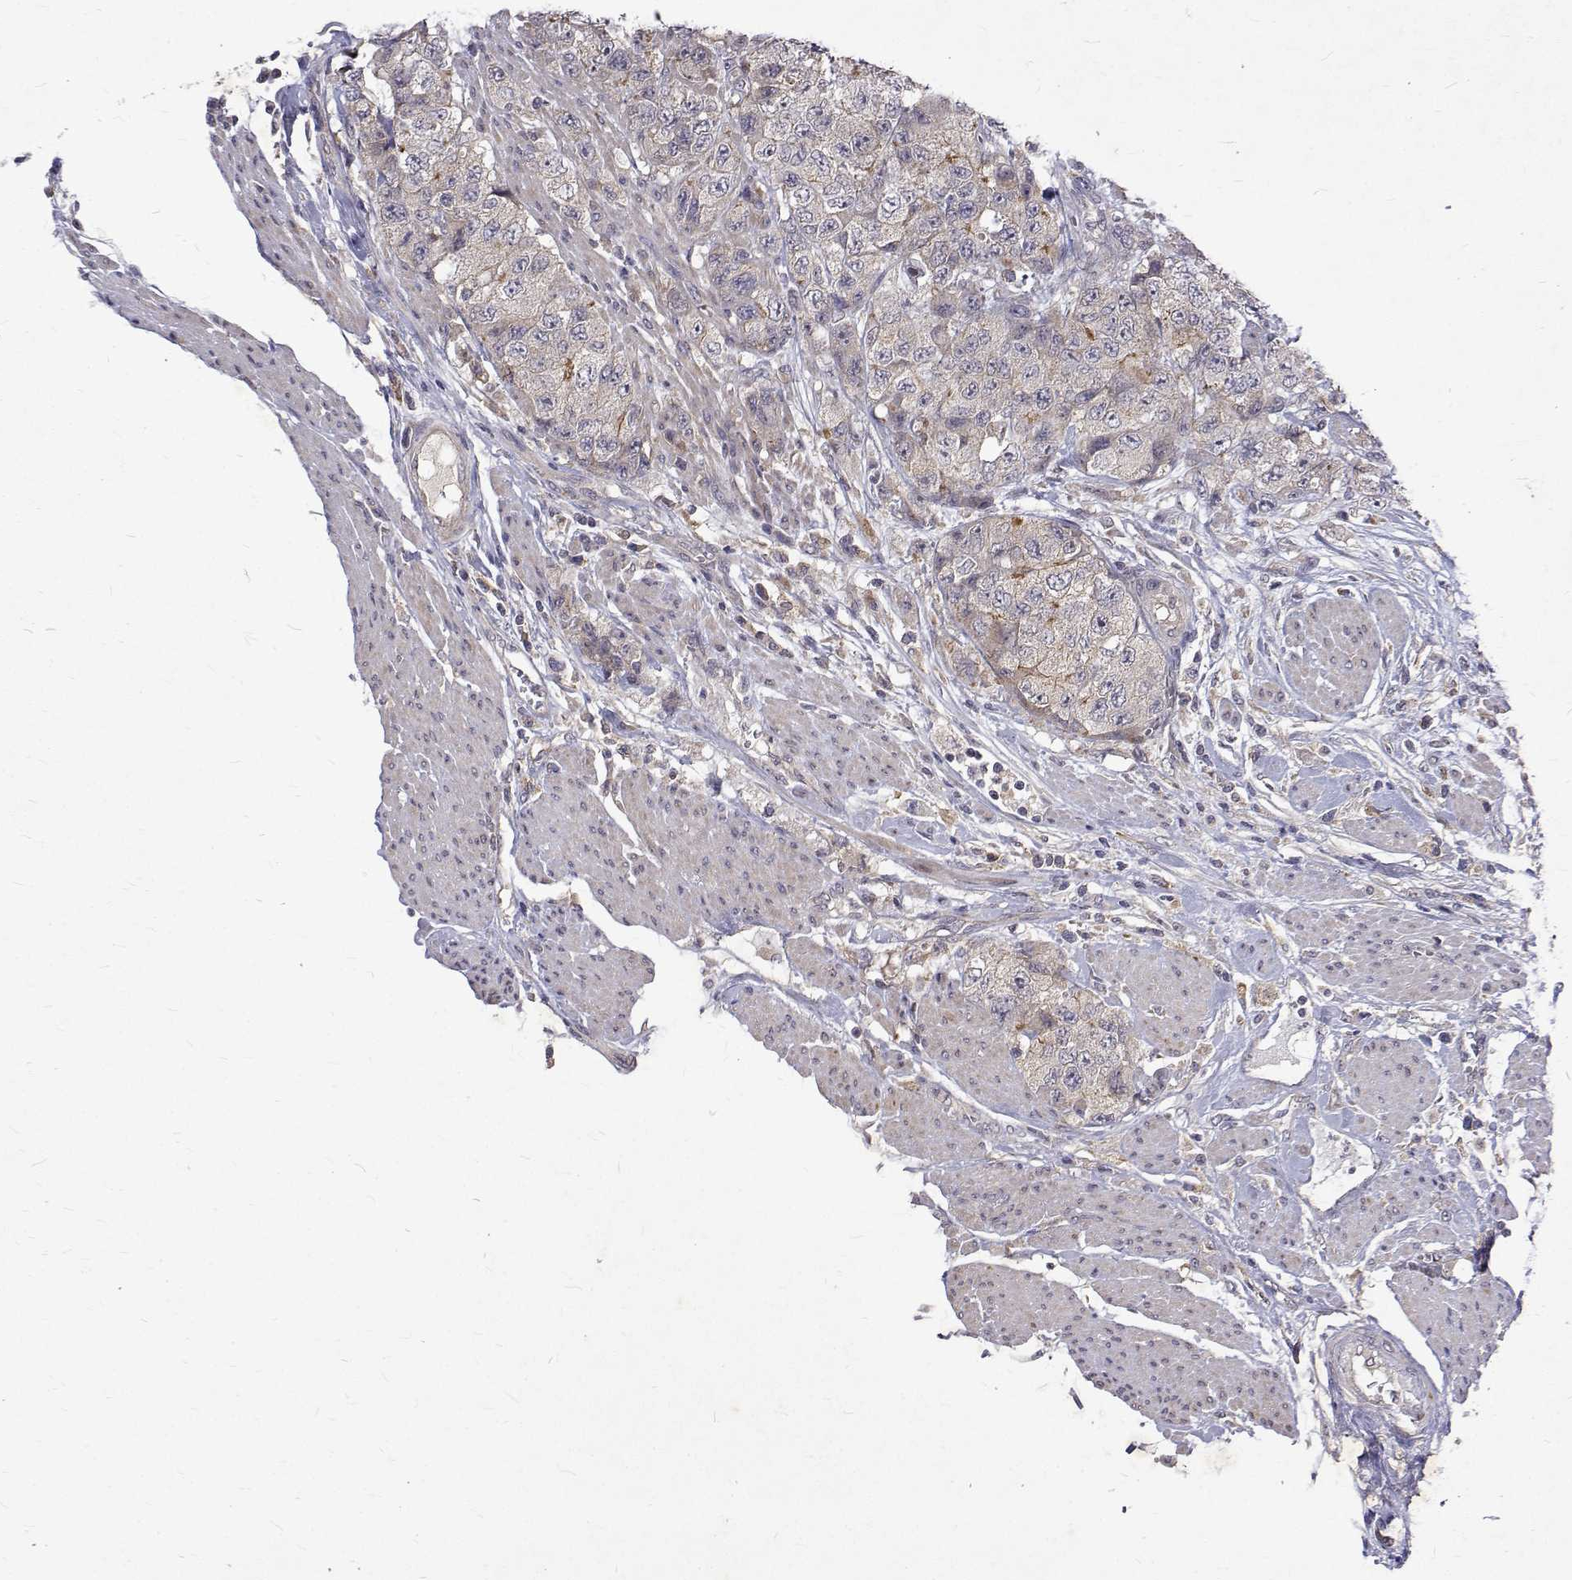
{"staining": {"intensity": "negative", "quantity": "none", "location": "none"}, "tissue": "urothelial cancer", "cell_type": "Tumor cells", "image_type": "cancer", "snomed": [{"axis": "morphology", "description": "Urothelial carcinoma, High grade"}, {"axis": "topography", "description": "Urinary bladder"}], "caption": "Immunohistochemistry (IHC) image of urothelial cancer stained for a protein (brown), which reveals no staining in tumor cells.", "gene": "ALKBH8", "patient": {"sex": "female", "age": 78}}